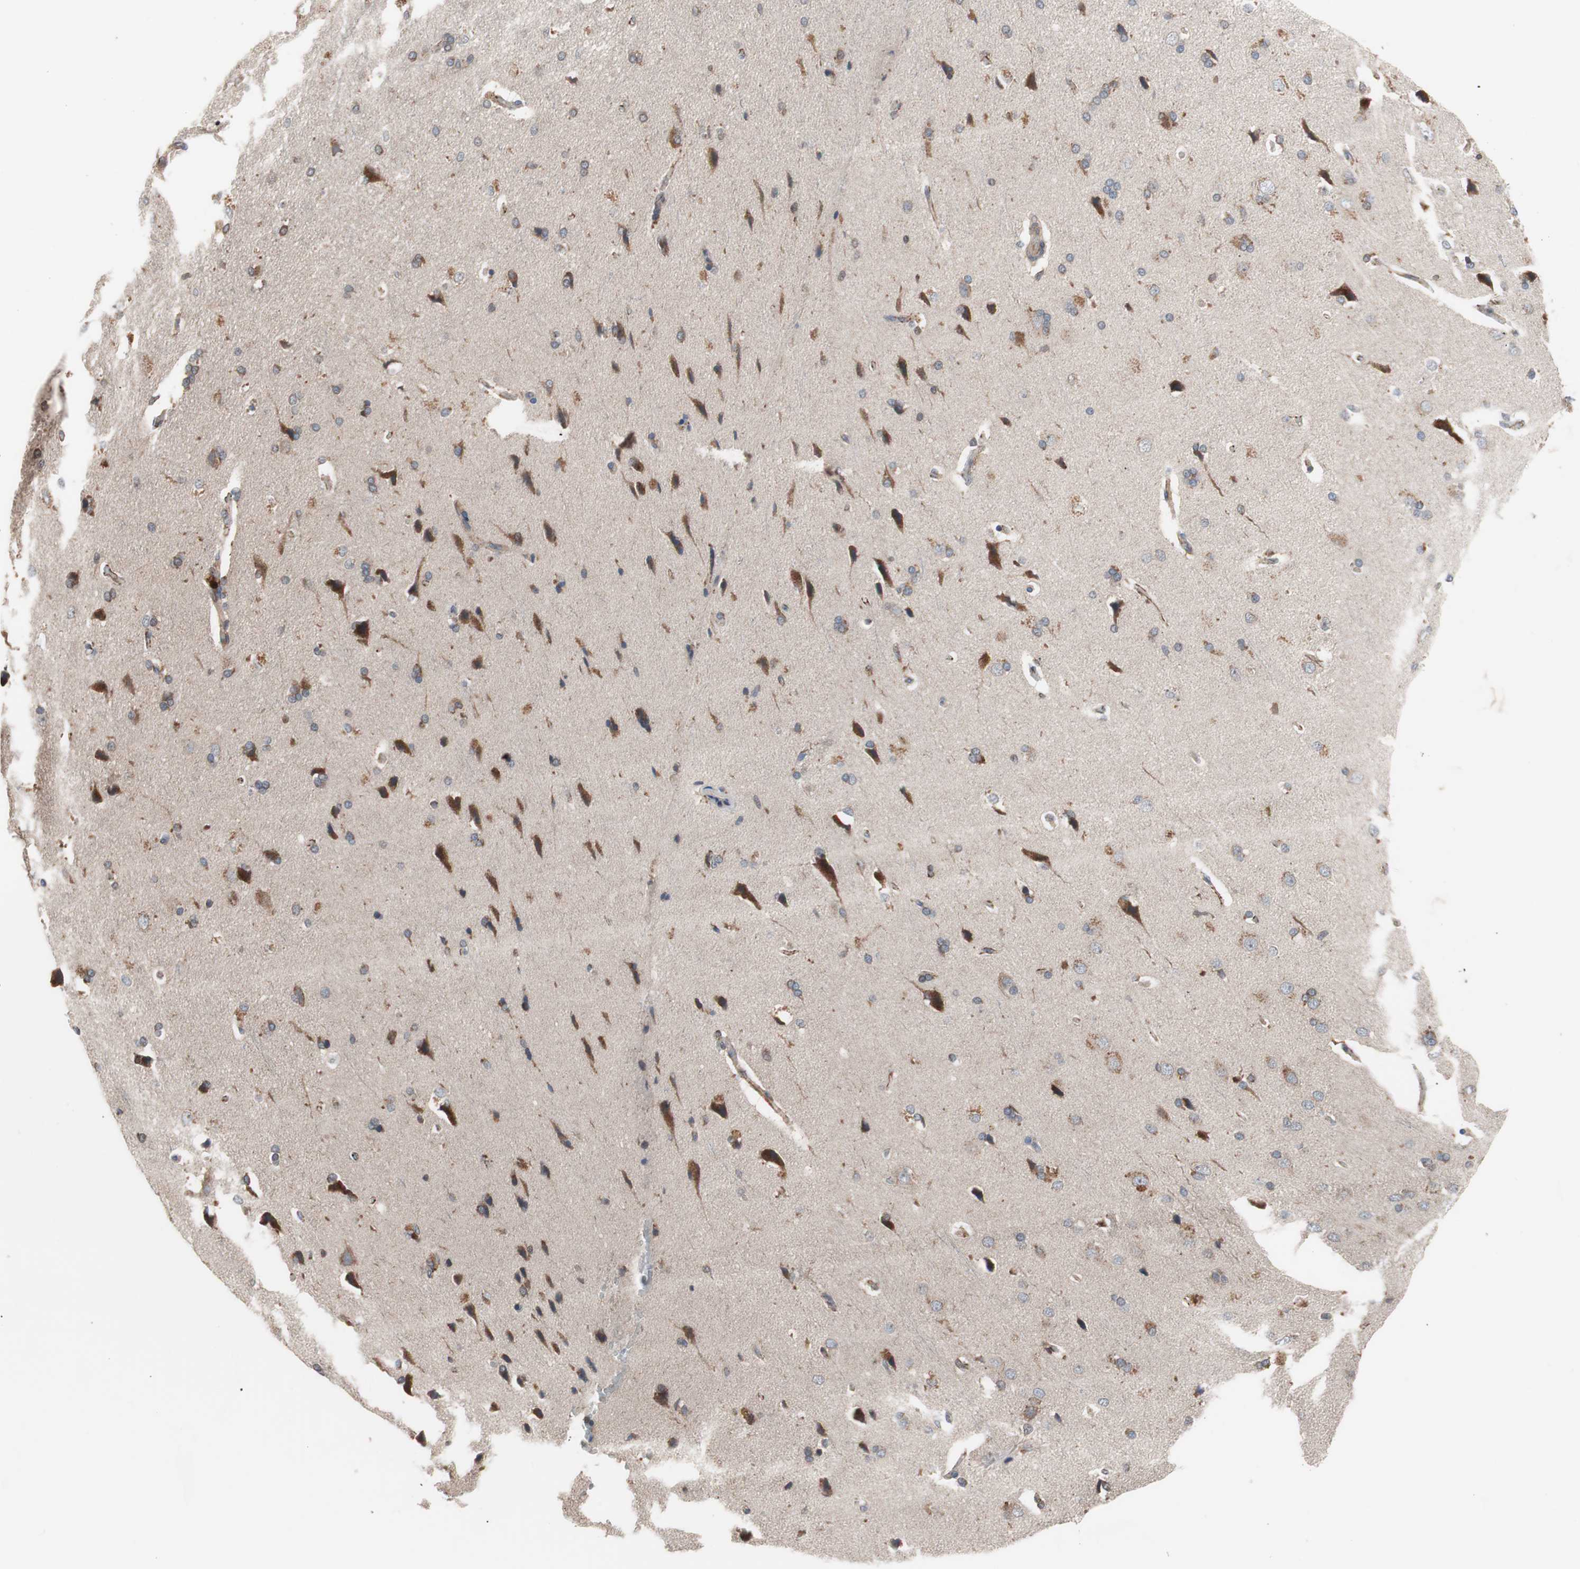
{"staining": {"intensity": "moderate", "quantity": "25%-75%", "location": "cytoplasmic/membranous"}, "tissue": "cerebral cortex", "cell_type": "Endothelial cells", "image_type": "normal", "snomed": [{"axis": "morphology", "description": "Normal tissue, NOS"}, {"axis": "topography", "description": "Cerebral cortex"}], "caption": "Moderate cytoplasmic/membranous positivity for a protein is seen in approximately 25%-75% of endothelial cells of normal cerebral cortex using immunohistochemistry (IHC).", "gene": "HMBS", "patient": {"sex": "male", "age": 62}}